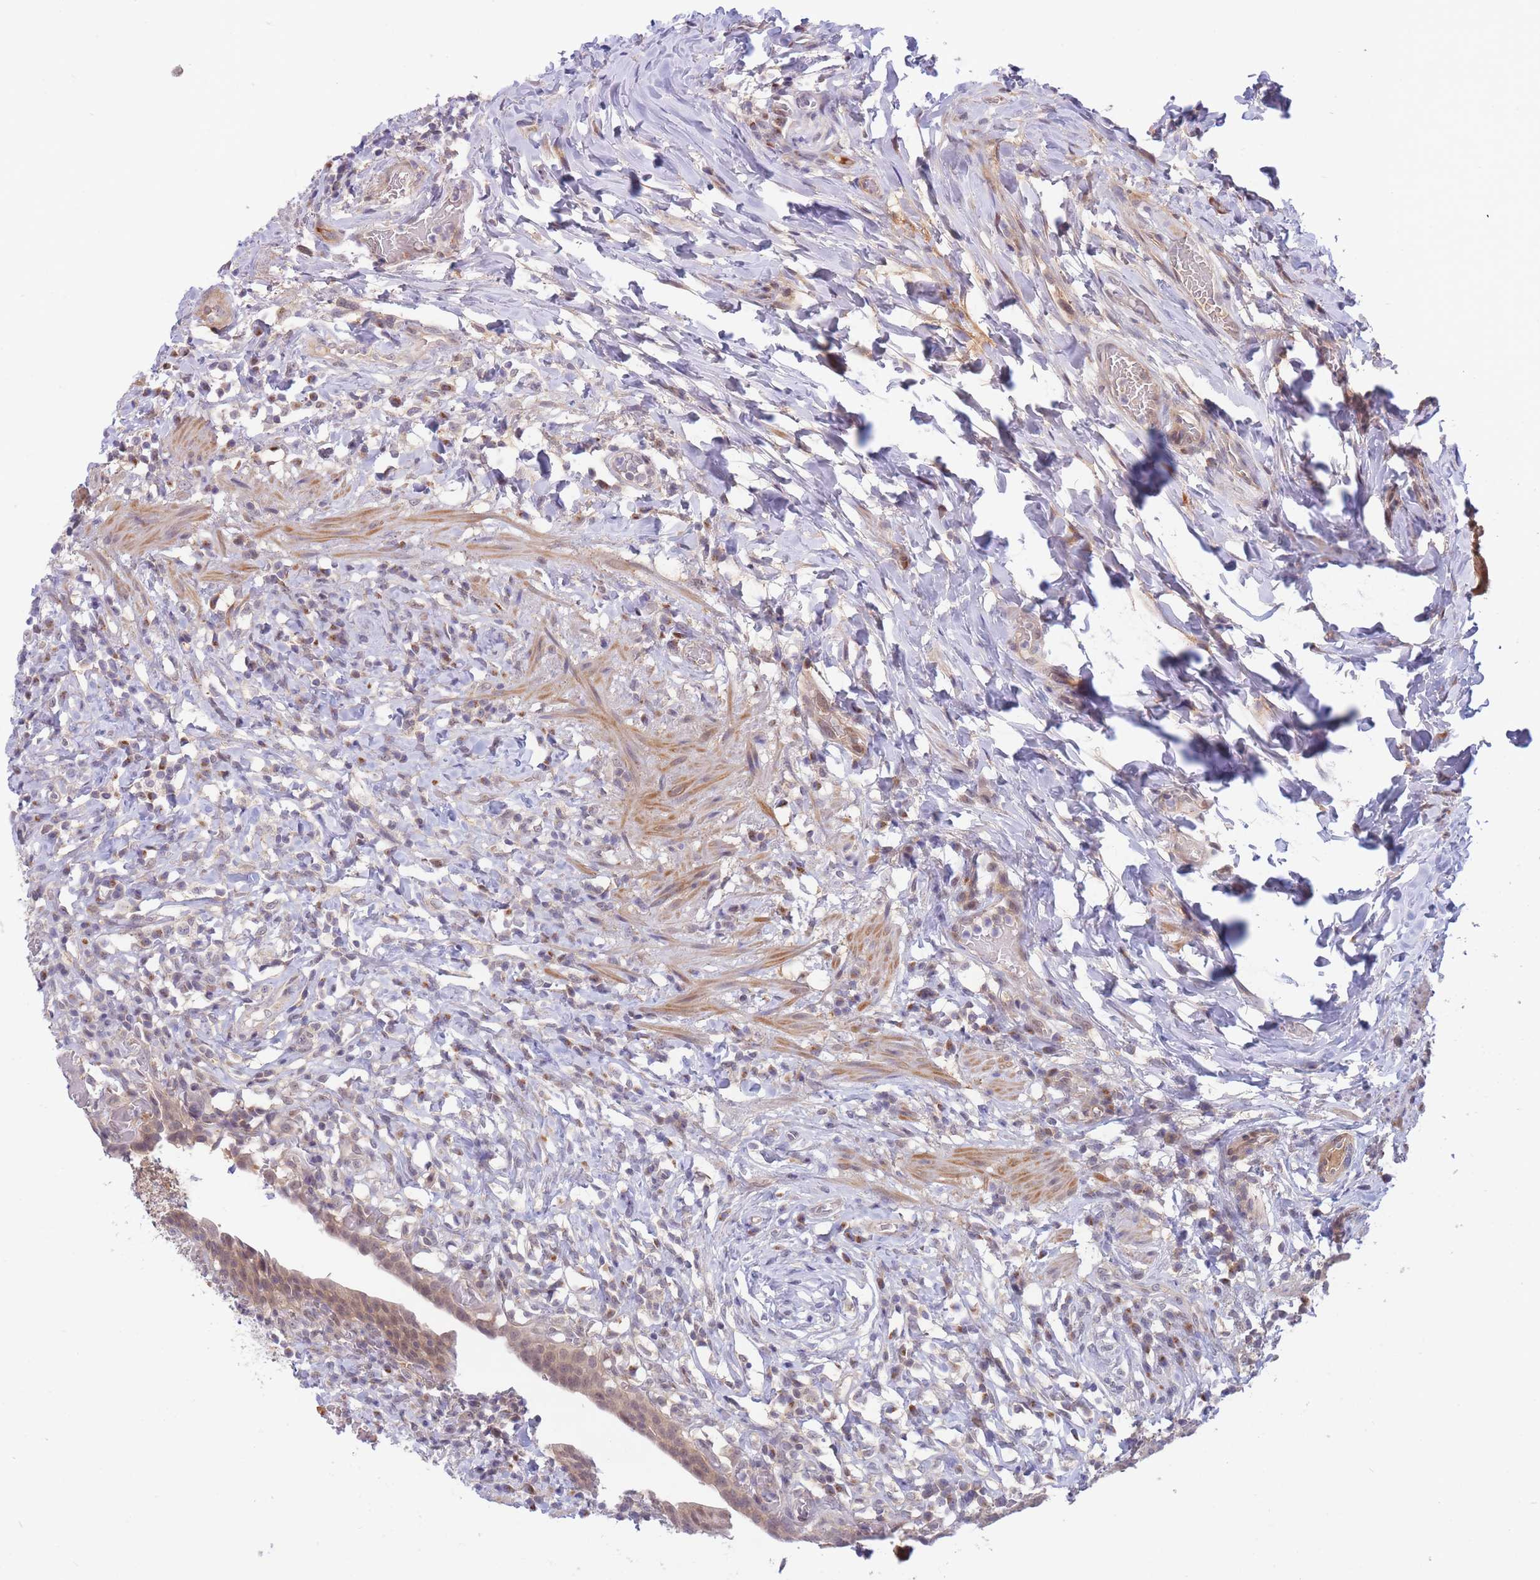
{"staining": {"intensity": "weak", "quantity": "25%-75%", "location": "cytoplasmic/membranous"}, "tissue": "urinary bladder", "cell_type": "Urothelial cells", "image_type": "normal", "snomed": [{"axis": "morphology", "description": "Normal tissue, NOS"}, {"axis": "morphology", "description": "Inflammation, NOS"}, {"axis": "topography", "description": "Urinary bladder"}], "caption": "DAB (3,3'-diaminobenzidine) immunohistochemical staining of unremarkable human urinary bladder reveals weak cytoplasmic/membranous protein staining in about 25%-75% of urothelial cells.", "gene": "APOL4", "patient": {"sex": "male", "age": 64}}